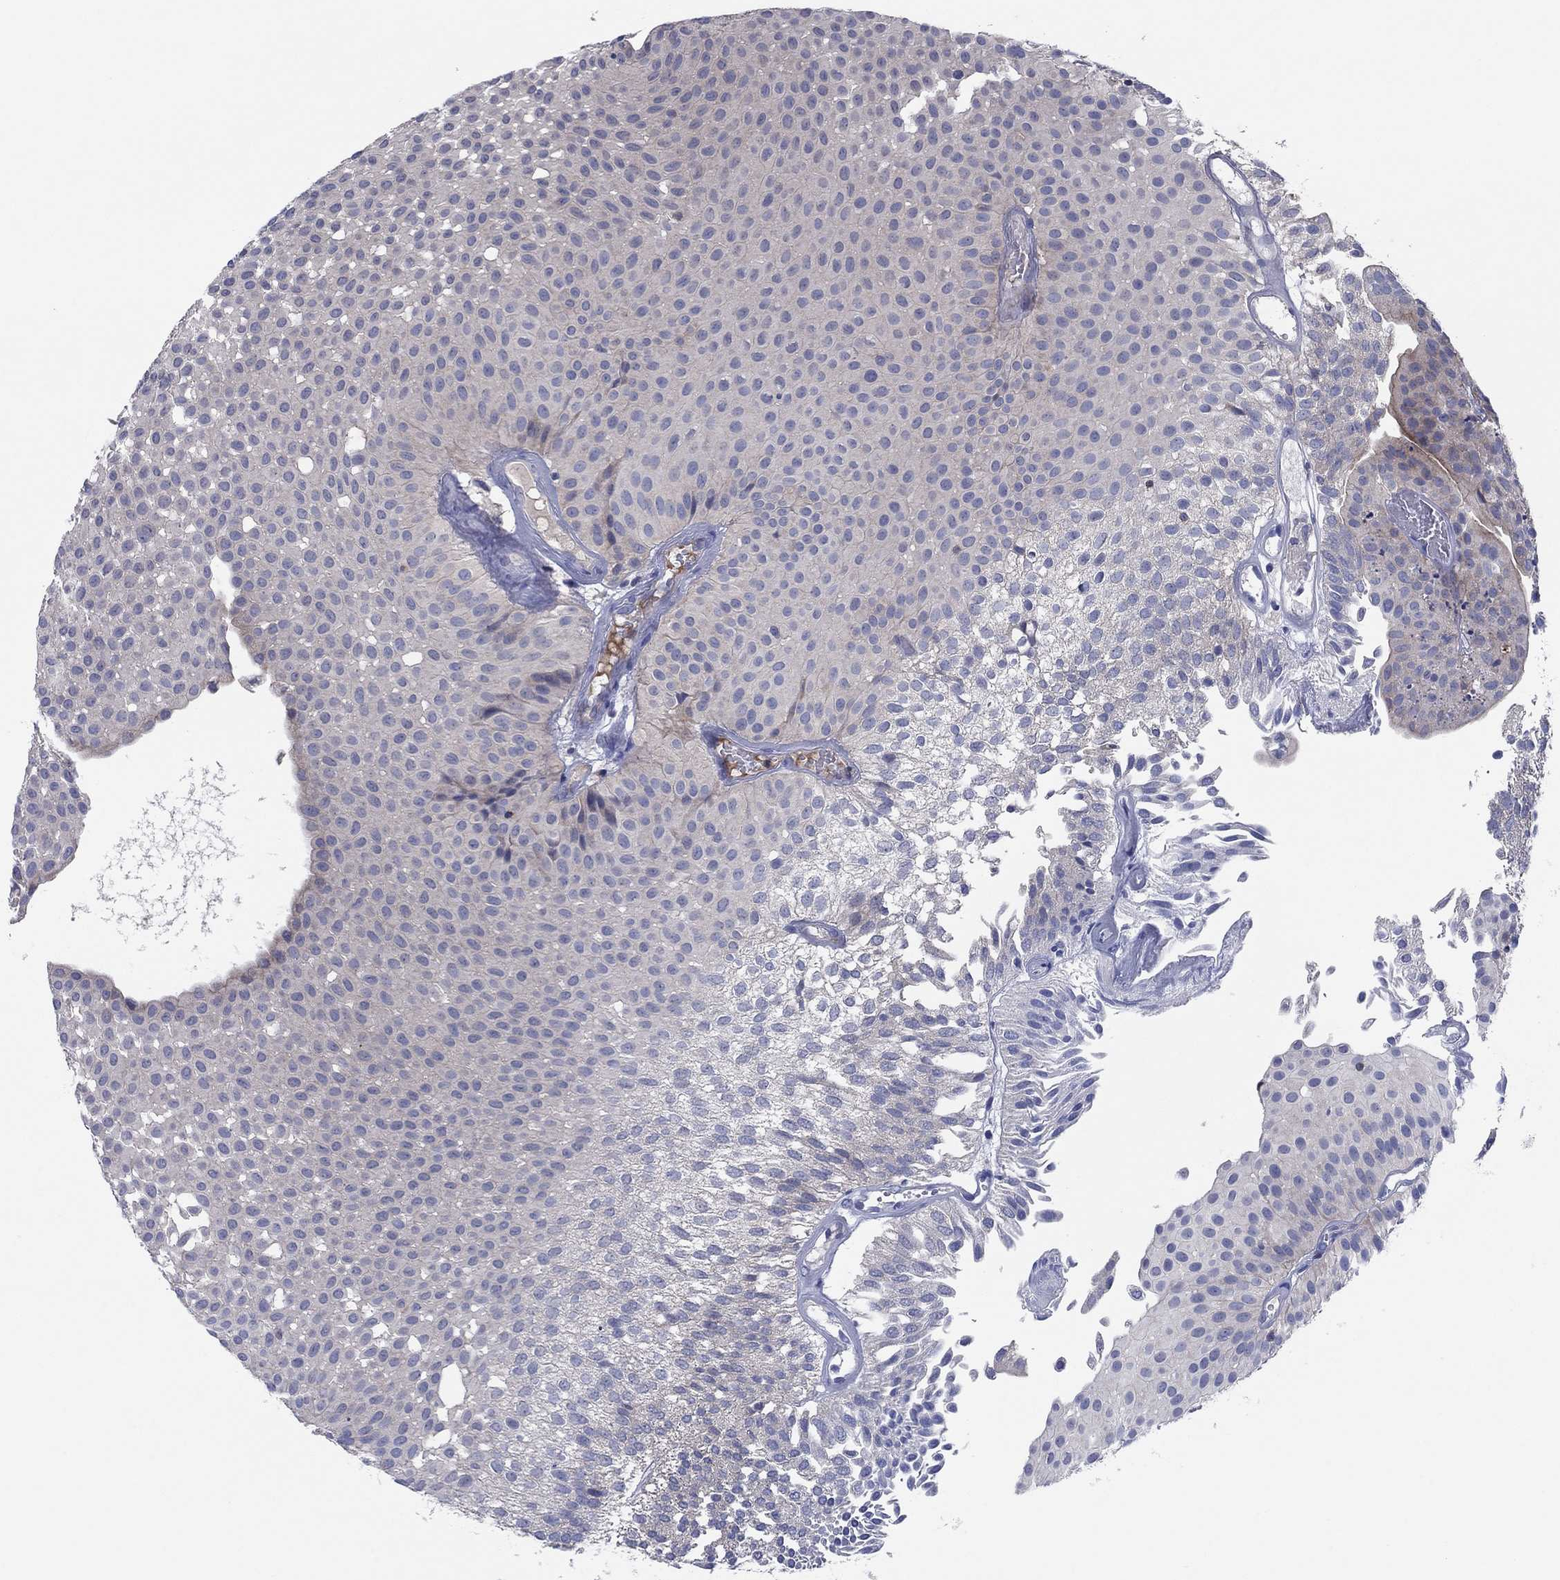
{"staining": {"intensity": "negative", "quantity": "none", "location": "none"}, "tissue": "urothelial cancer", "cell_type": "Tumor cells", "image_type": "cancer", "snomed": [{"axis": "morphology", "description": "Urothelial carcinoma, Low grade"}, {"axis": "topography", "description": "Urinary bladder"}], "caption": "High power microscopy histopathology image of an immunohistochemistry image of urothelial cancer, revealing no significant positivity in tumor cells.", "gene": "PVR", "patient": {"sex": "male", "age": 64}}